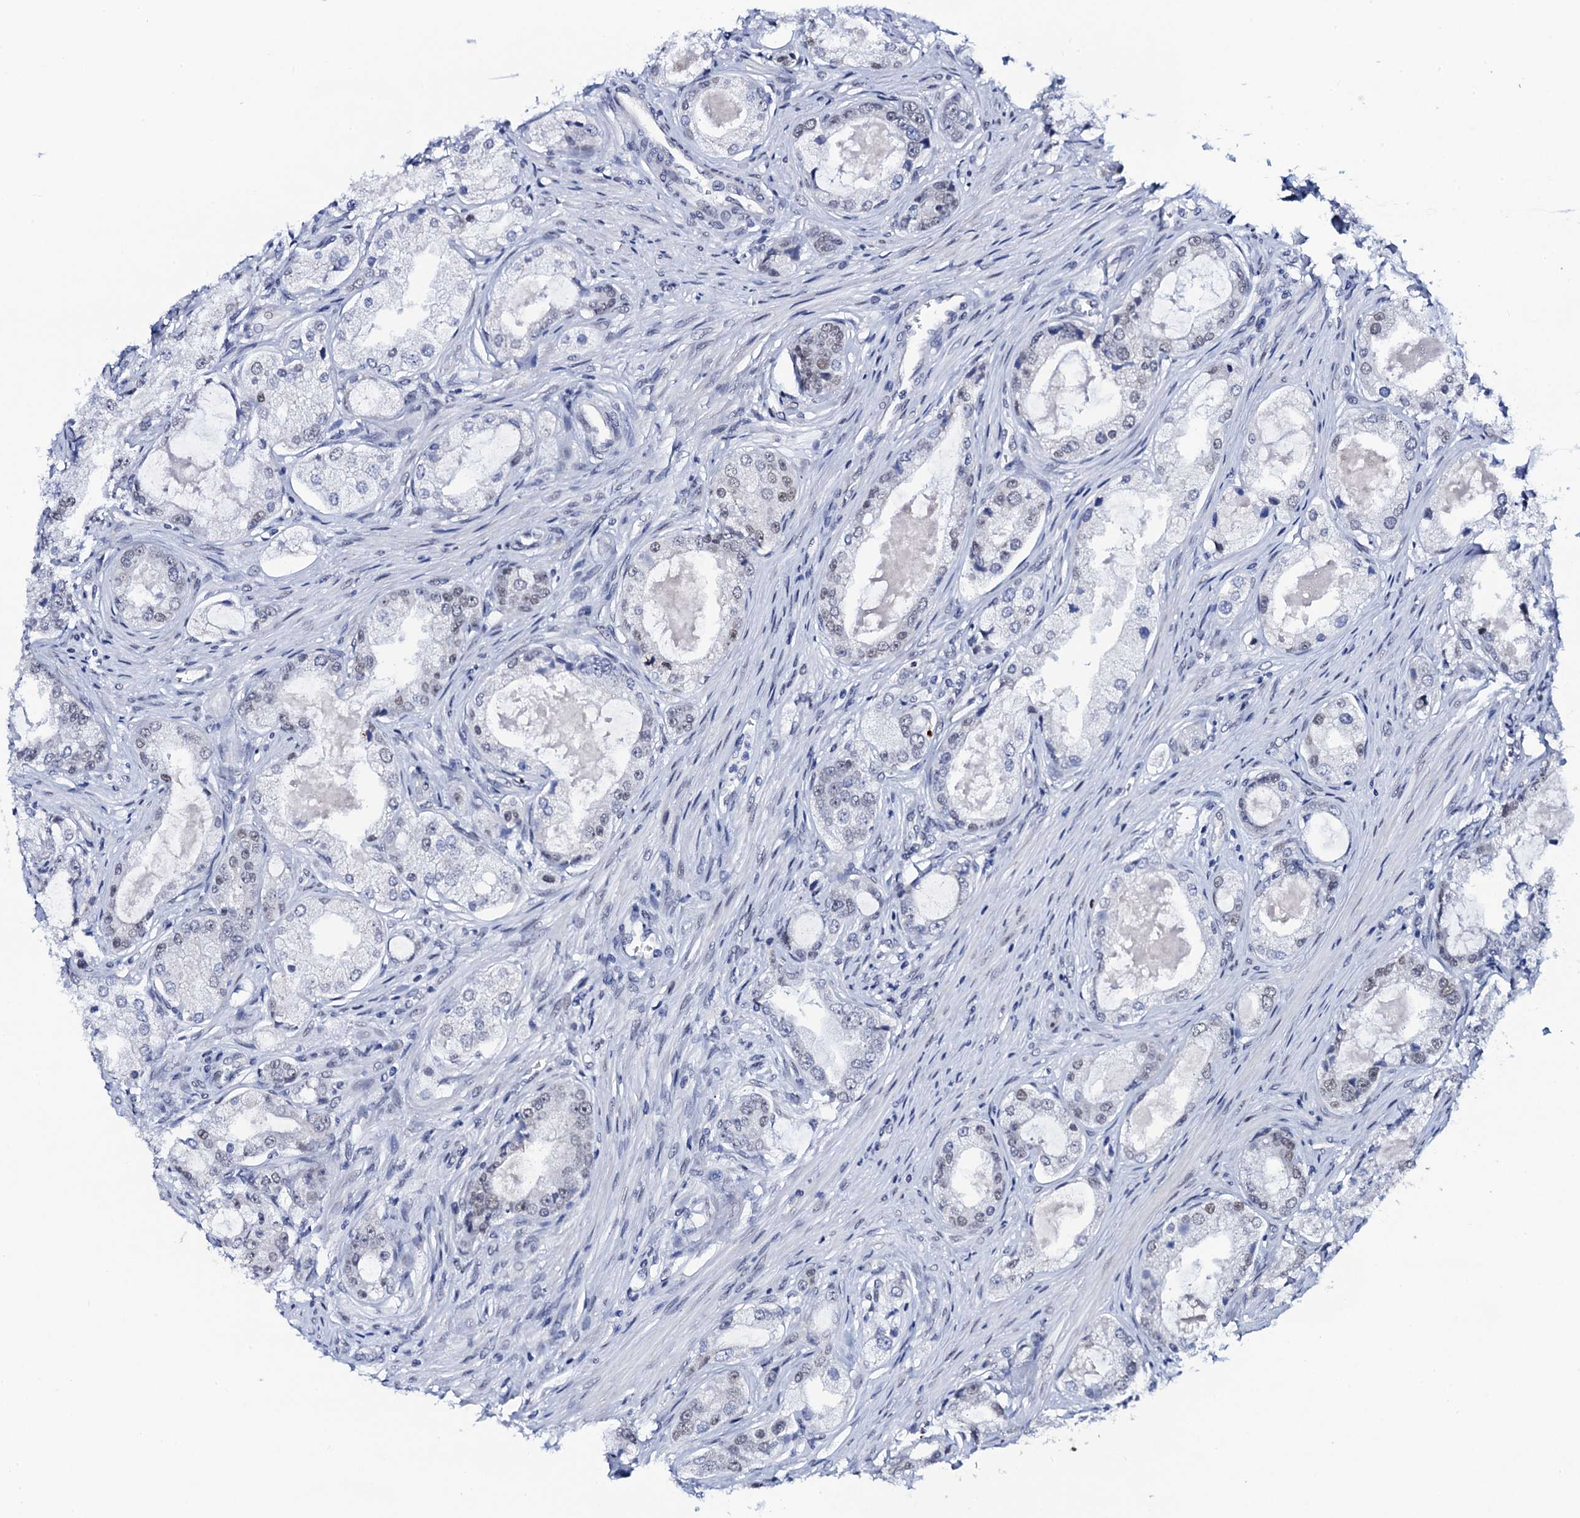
{"staining": {"intensity": "negative", "quantity": "none", "location": "none"}, "tissue": "prostate cancer", "cell_type": "Tumor cells", "image_type": "cancer", "snomed": [{"axis": "morphology", "description": "Adenocarcinoma, Low grade"}, {"axis": "topography", "description": "Prostate"}], "caption": "Micrograph shows no significant protein expression in tumor cells of prostate cancer. (Stains: DAB immunohistochemistry with hematoxylin counter stain, Microscopy: brightfield microscopy at high magnification).", "gene": "C16orf87", "patient": {"sex": "male", "age": 68}}